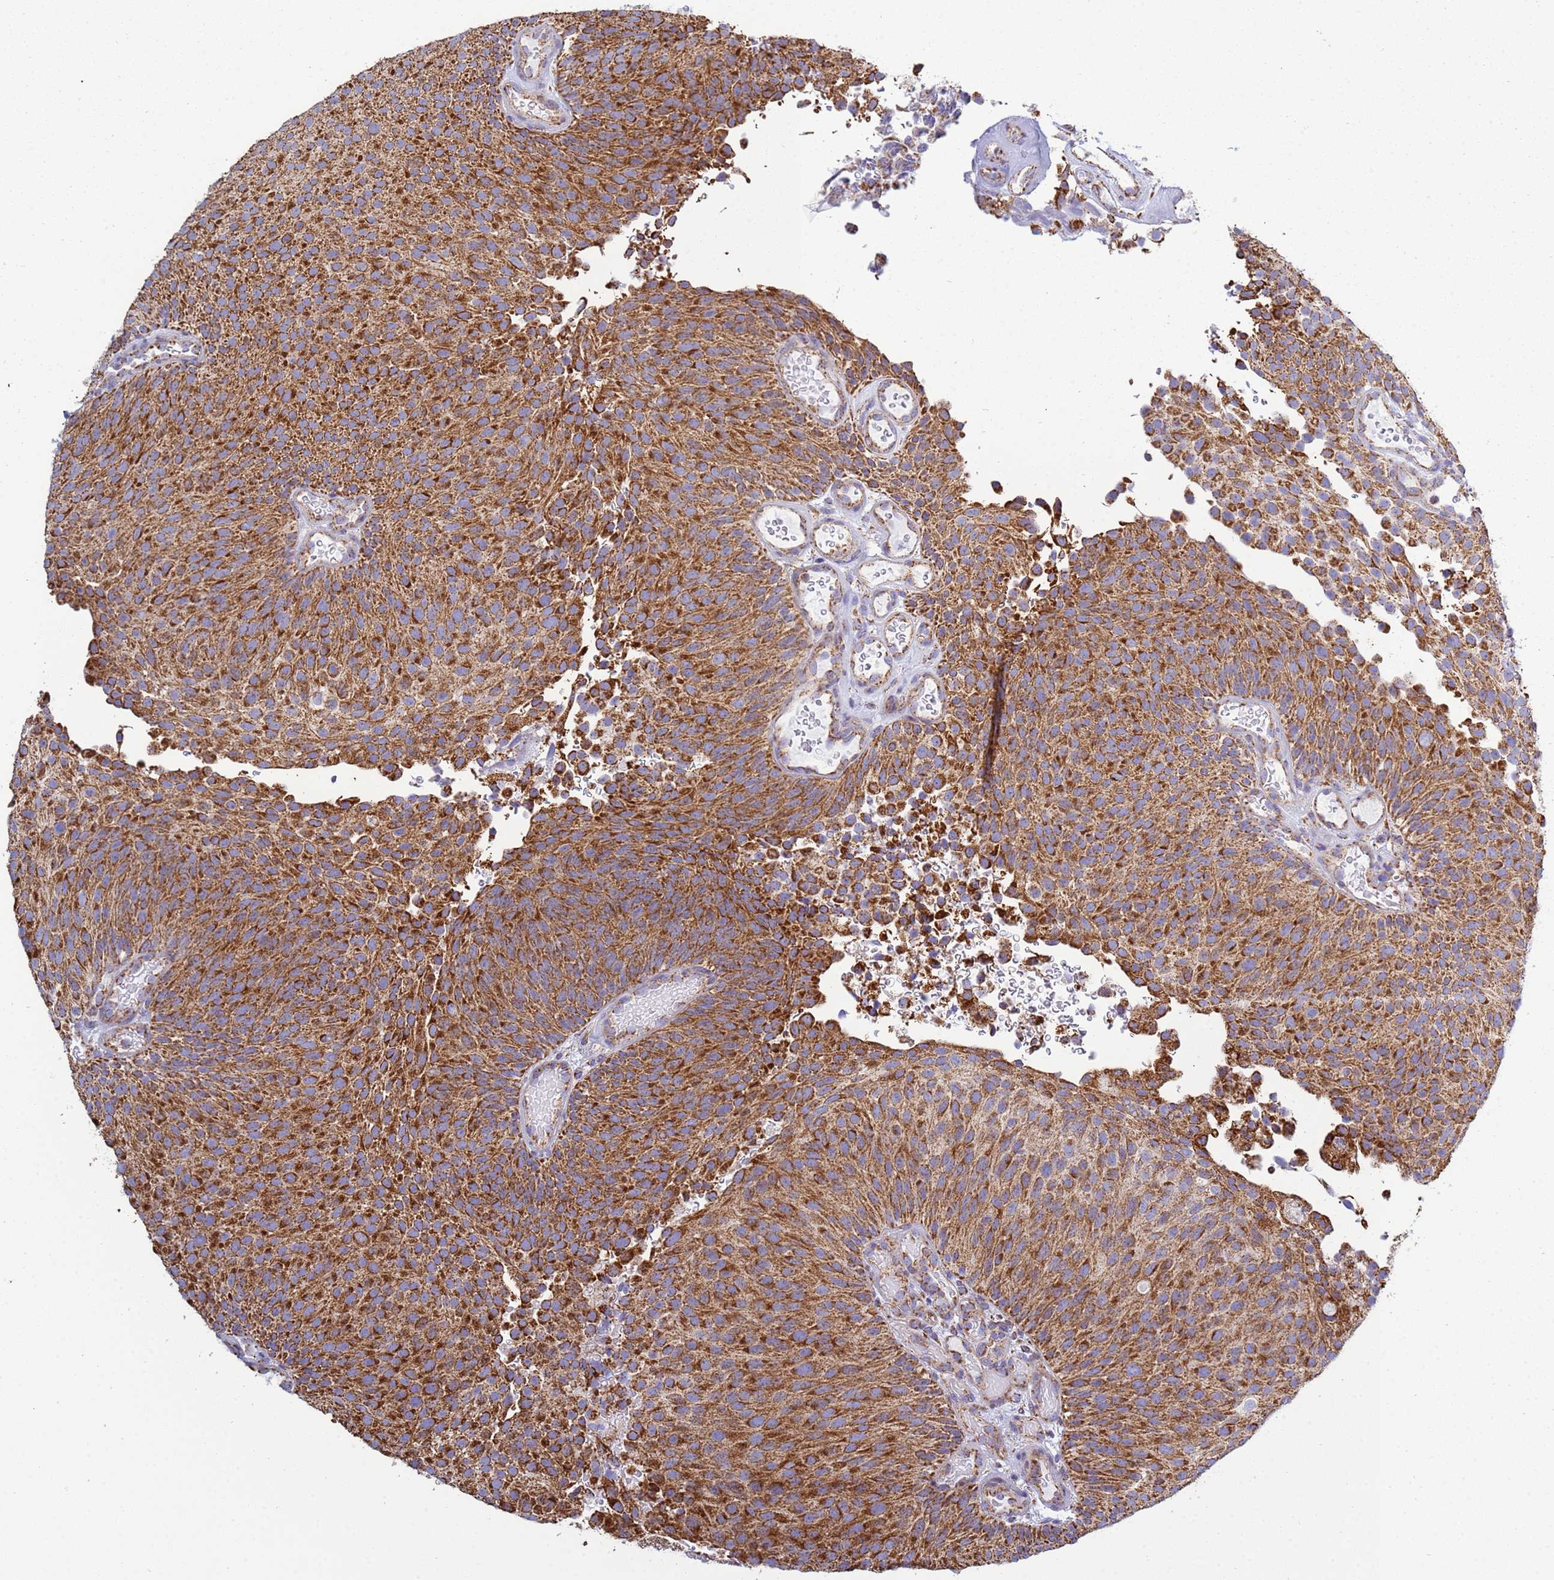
{"staining": {"intensity": "strong", "quantity": ">75%", "location": "cytoplasmic/membranous"}, "tissue": "urothelial cancer", "cell_type": "Tumor cells", "image_type": "cancer", "snomed": [{"axis": "morphology", "description": "Urothelial carcinoma, Low grade"}, {"axis": "topography", "description": "Urinary bladder"}], "caption": "This image shows immunohistochemistry staining of human urothelial cancer, with high strong cytoplasmic/membranous positivity in about >75% of tumor cells.", "gene": "COQ4", "patient": {"sex": "male", "age": 78}}